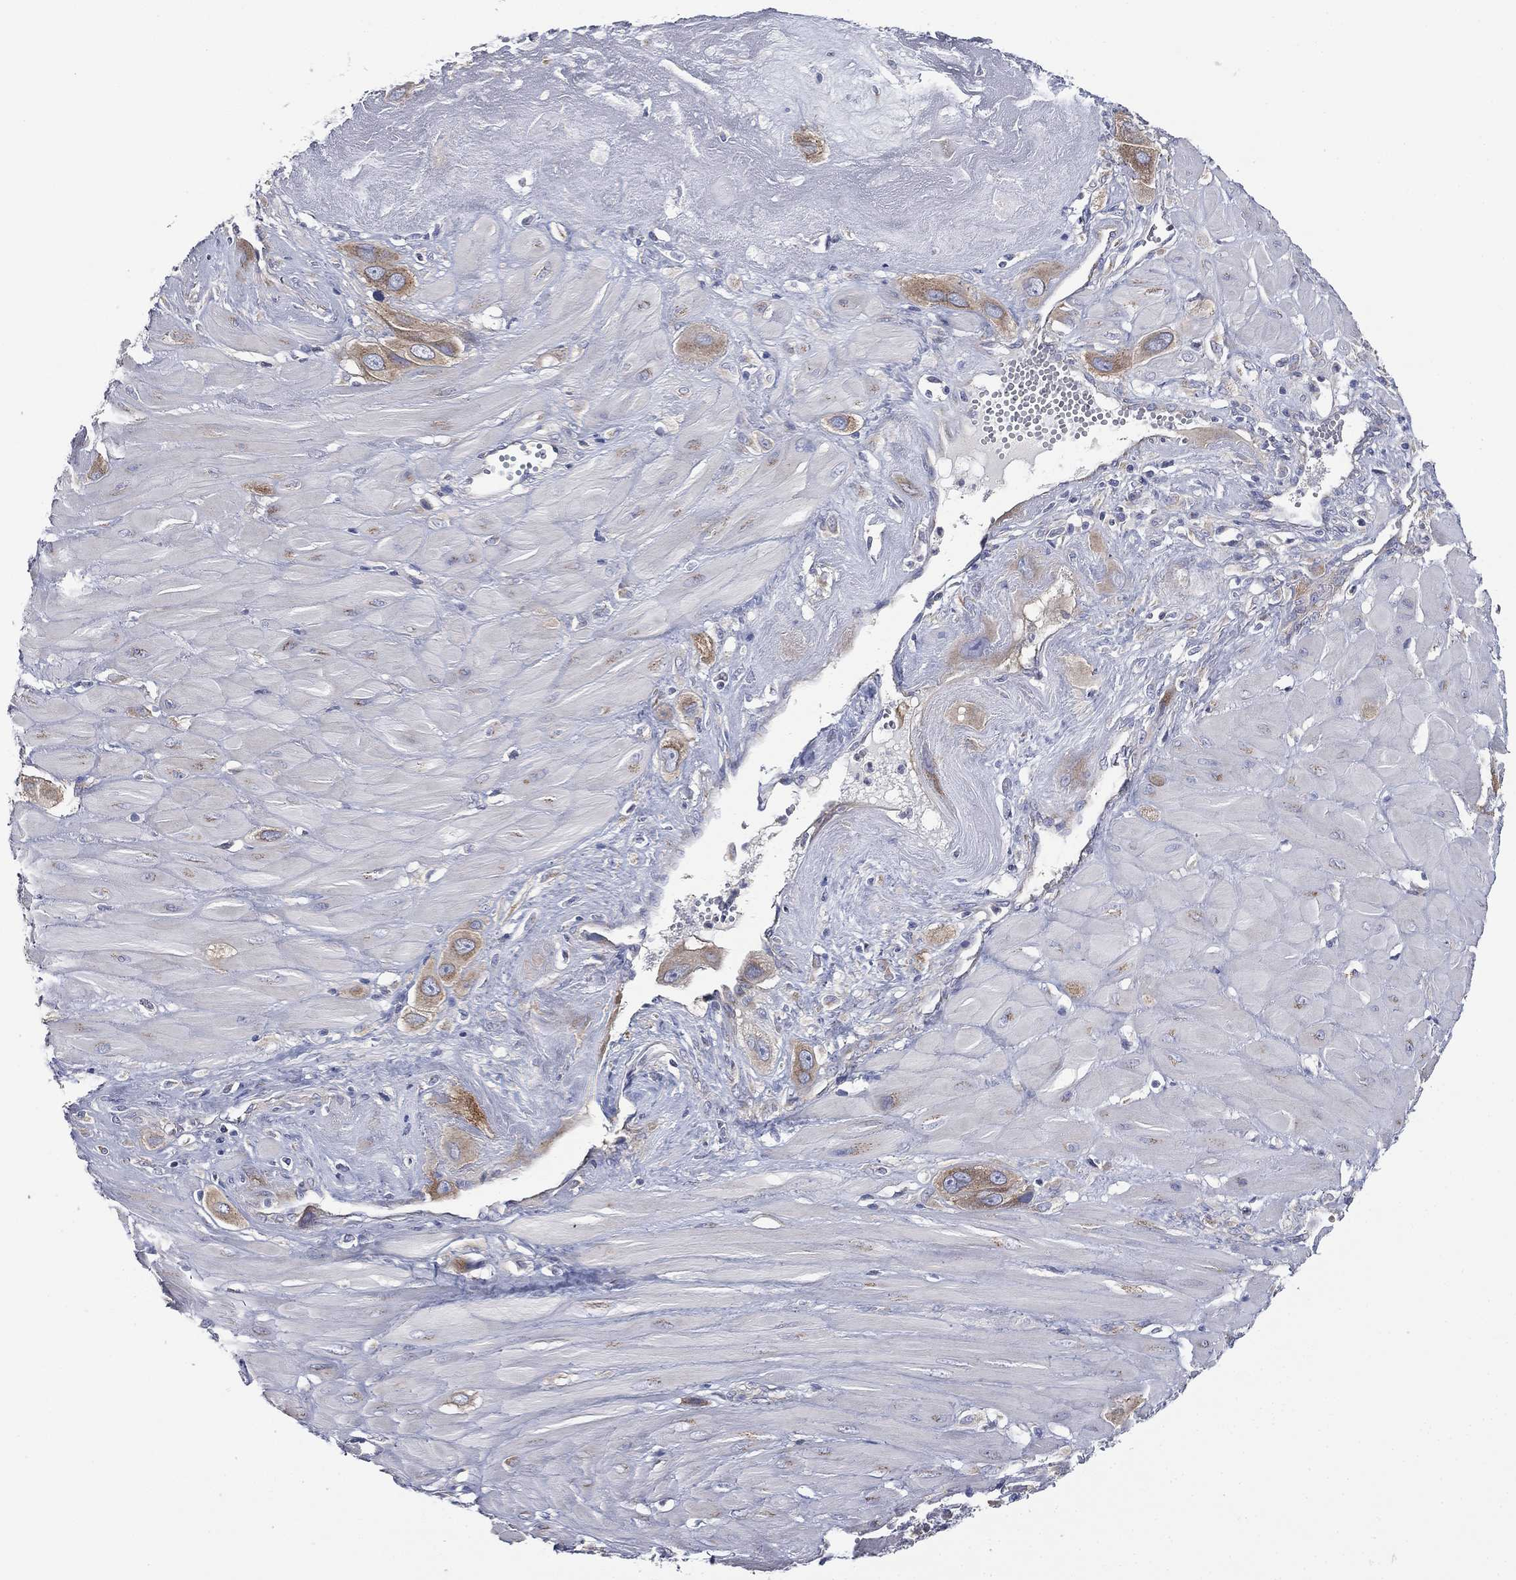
{"staining": {"intensity": "moderate", "quantity": "25%-75%", "location": "cytoplasmic/membranous"}, "tissue": "cervical cancer", "cell_type": "Tumor cells", "image_type": "cancer", "snomed": [{"axis": "morphology", "description": "Squamous cell carcinoma, NOS"}, {"axis": "topography", "description": "Cervix"}], "caption": "Cervical squamous cell carcinoma stained with a brown dye demonstrates moderate cytoplasmic/membranous positive expression in approximately 25%-75% of tumor cells.", "gene": "ATP8A2", "patient": {"sex": "female", "age": 34}}